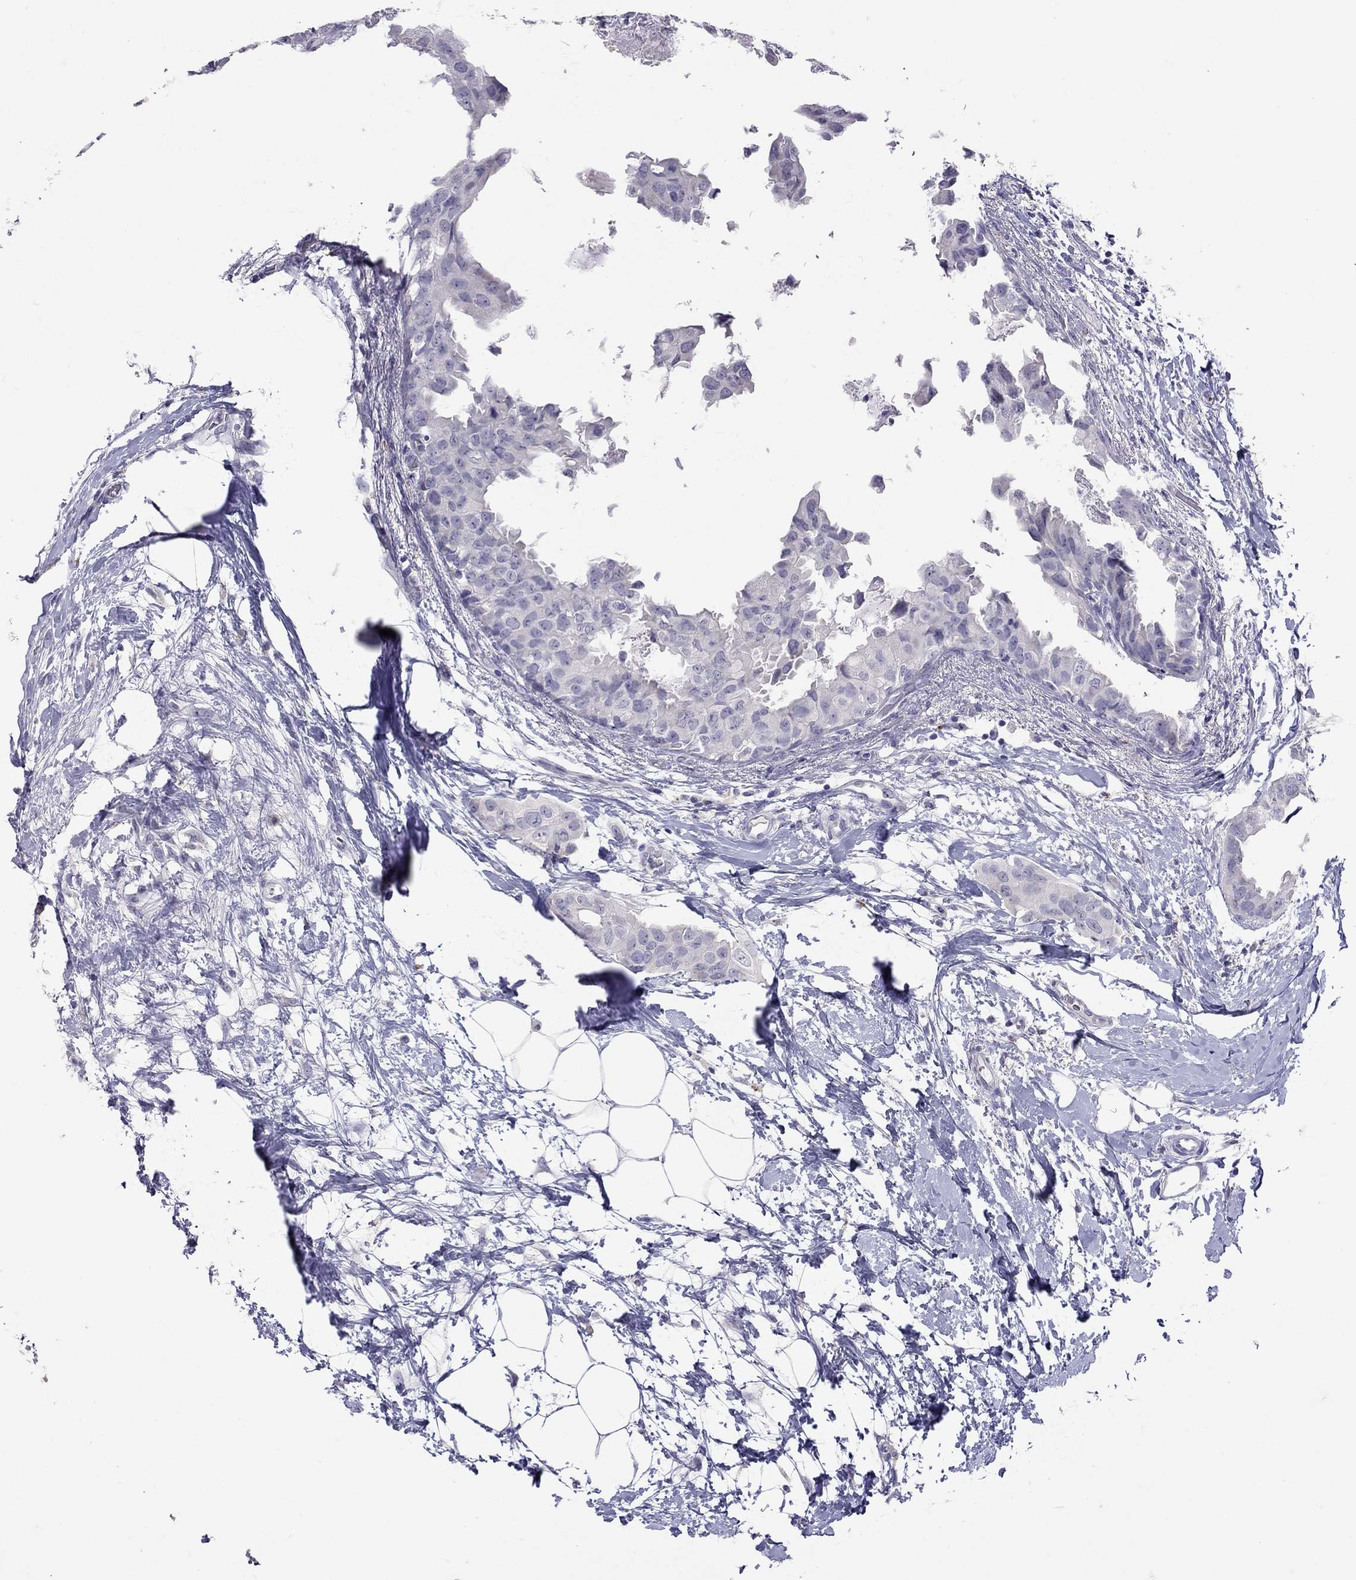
{"staining": {"intensity": "negative", "quantity": "none", "location": "none"}, "tissue": "breast cancer", "cell_type": "Tumor cells", "image_type": "cancer", "snomed": [{"axis": "morphology", "description": "Normal tissue, NOS"}, {"axis": "morphology", "description": "Duct carcinoma"}, {"axis": "topography", "description": "Breast"}], "caption": "Tumor cells show no significant protein expression in breast cancer (intraductal carcinoma).", "gene": "SLAMF1", "patient": {"sex": "female", "age": 40}}